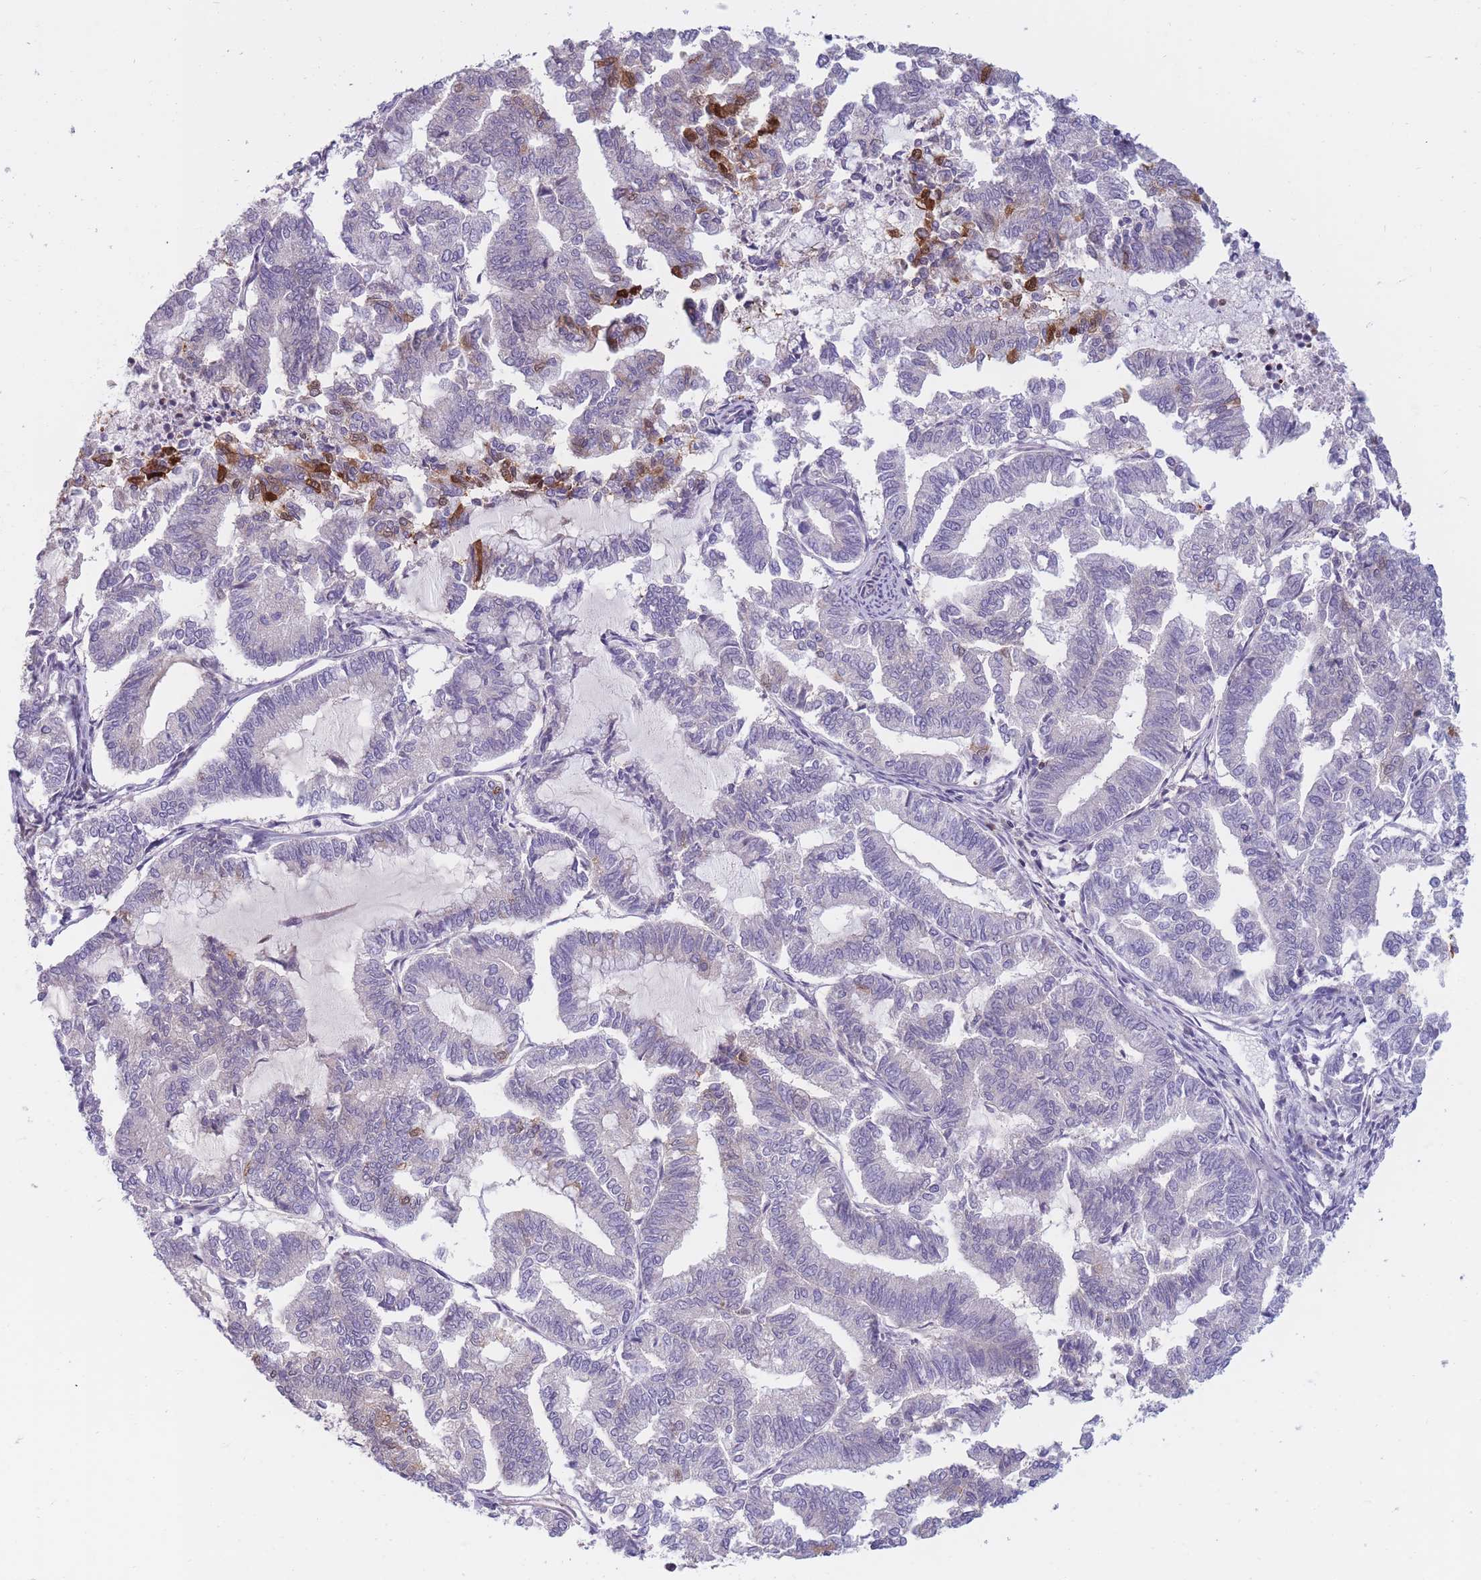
{"staining": {"intensity": "negative", "quantity": "none", "location": "none"}, "tissue": "endometrial cancer", "cell_type": "Tumor cells", "image_type": "cancer", "snomed": [{"axis": "morphology", "description": "Adenocarcinoma, NOS"}, {"axis": "topography", "description": "Endometrium"}], "caption": "This is a histopathology image of immunohistochemistry (IHC) staining of endometrial adenocarcinoma, which shows no positivity in tumor cells.", "gene": "PDE4A", "patient": {"sex": "female", "age": 79}}